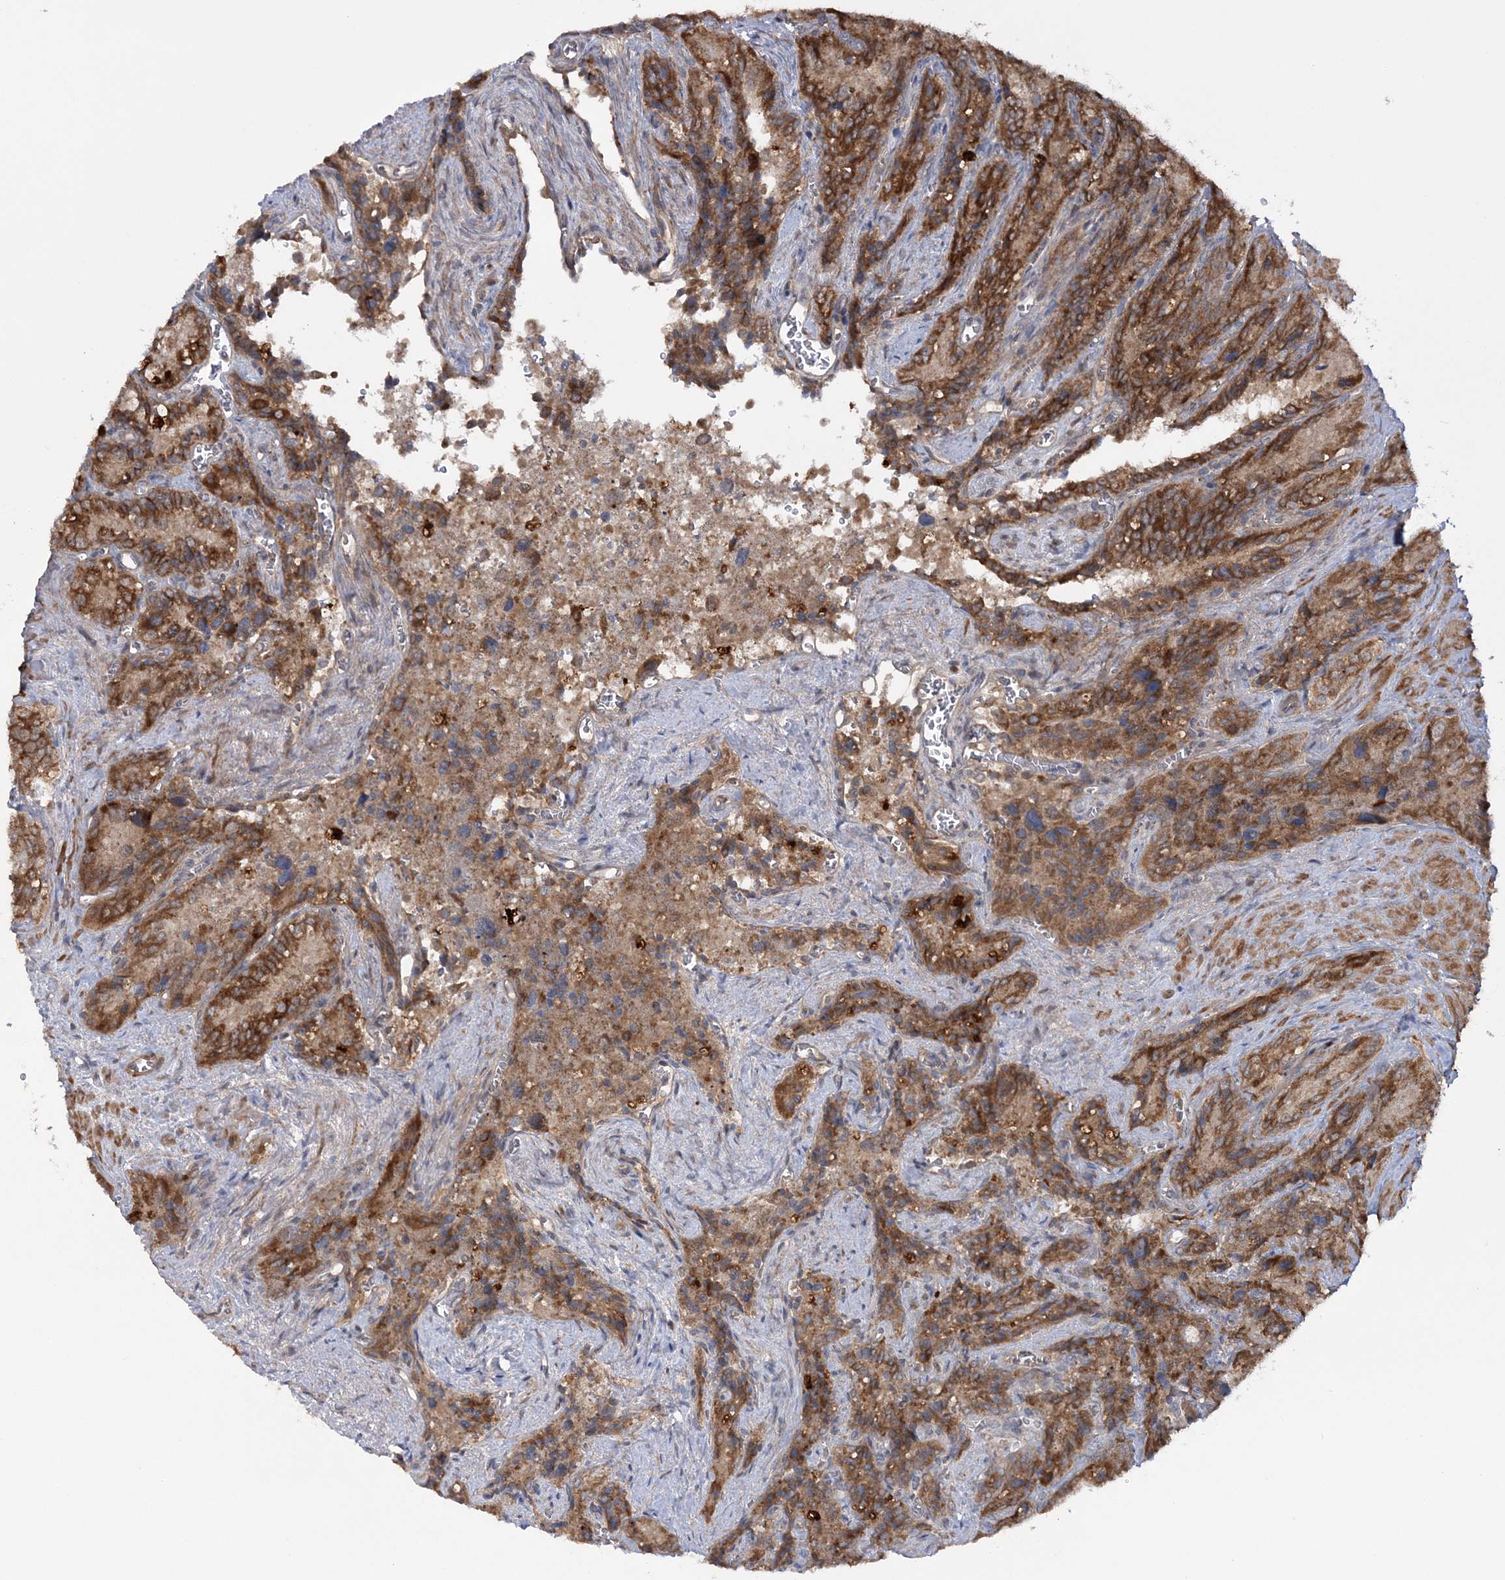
{"staining": {"intensity": "moderate", "quantity": ">75%", "location": "cytoplasmic/membranous"}, "tissue": "seminal vesicle", "cell_type": "Glandular cells", "image_type": "normal", "snomed": [{"axis": "morphology", "description": "Normal tissue, NOS"}, {"axis": "topography", "description": "Seminal veicle"}], "caption": "A high-resolution image shows immunohistochemistry (IHC) staining of benign seminal vesicle, which exhibits moderate cytoplasmic/membranous positivity in about >75% of glandular cells.", "gene": "MOCS2", "patient": {"sex": "male", "age": 62}}